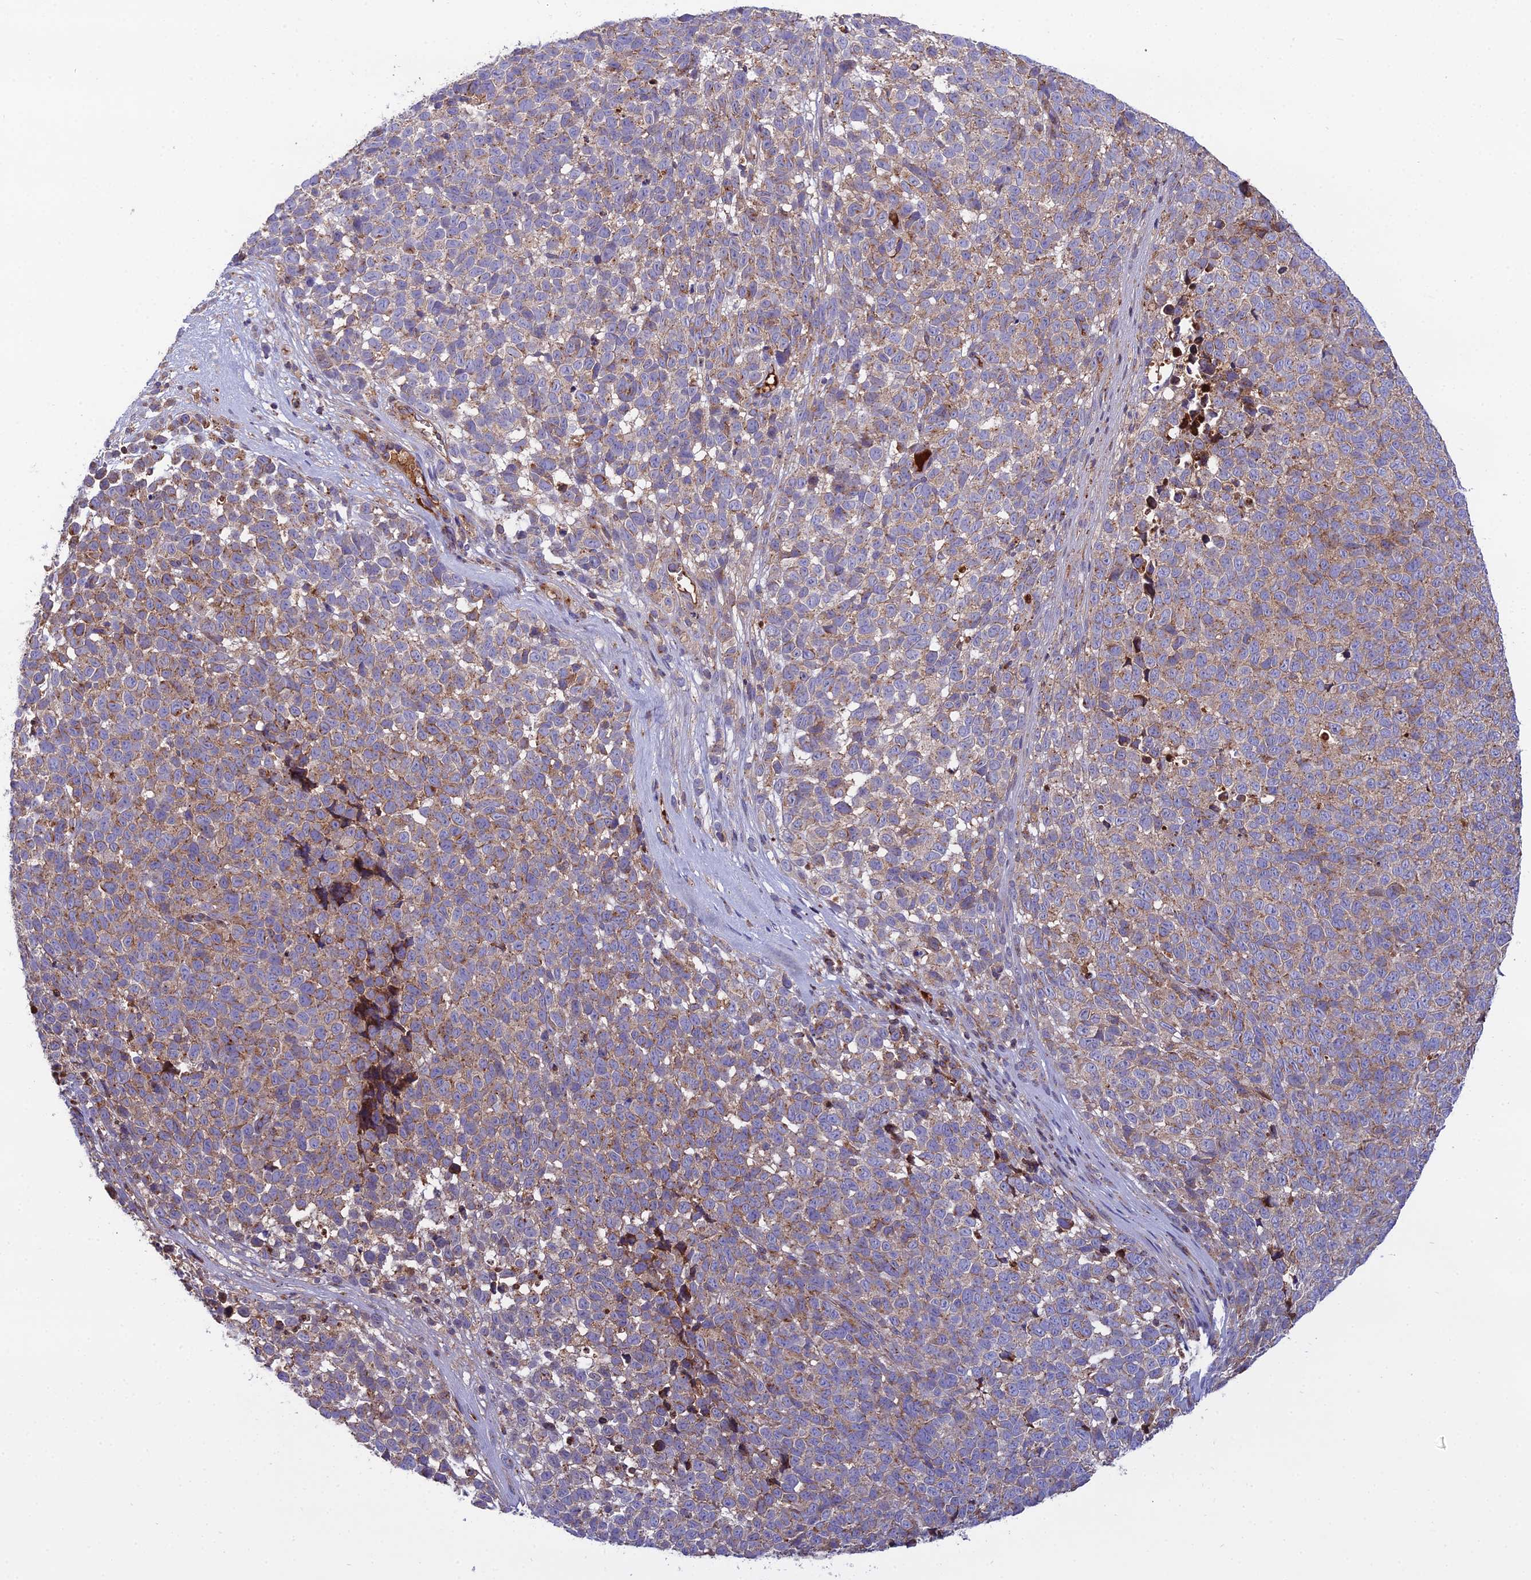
{"staining": {"intensity": "moderate", "quantity": ">75%", "location": "cytoplasmic/membranous"}, "tissue": "melanoma", "cell_type": "Tumor cells", "image_type": "cancer", "snomed": [{"axis": "morphology", "description": "Malignant melanoma, NOS"}, {"axis": "topography", "description": "Nose, NOS"}], "caption": "An image of human melanoma stained for a protein shows moderate cytoplasmic/membranous brown staining in tumor cells.", "gene": "LNPEP", "patient": {"sex": "female", "age": 48}}